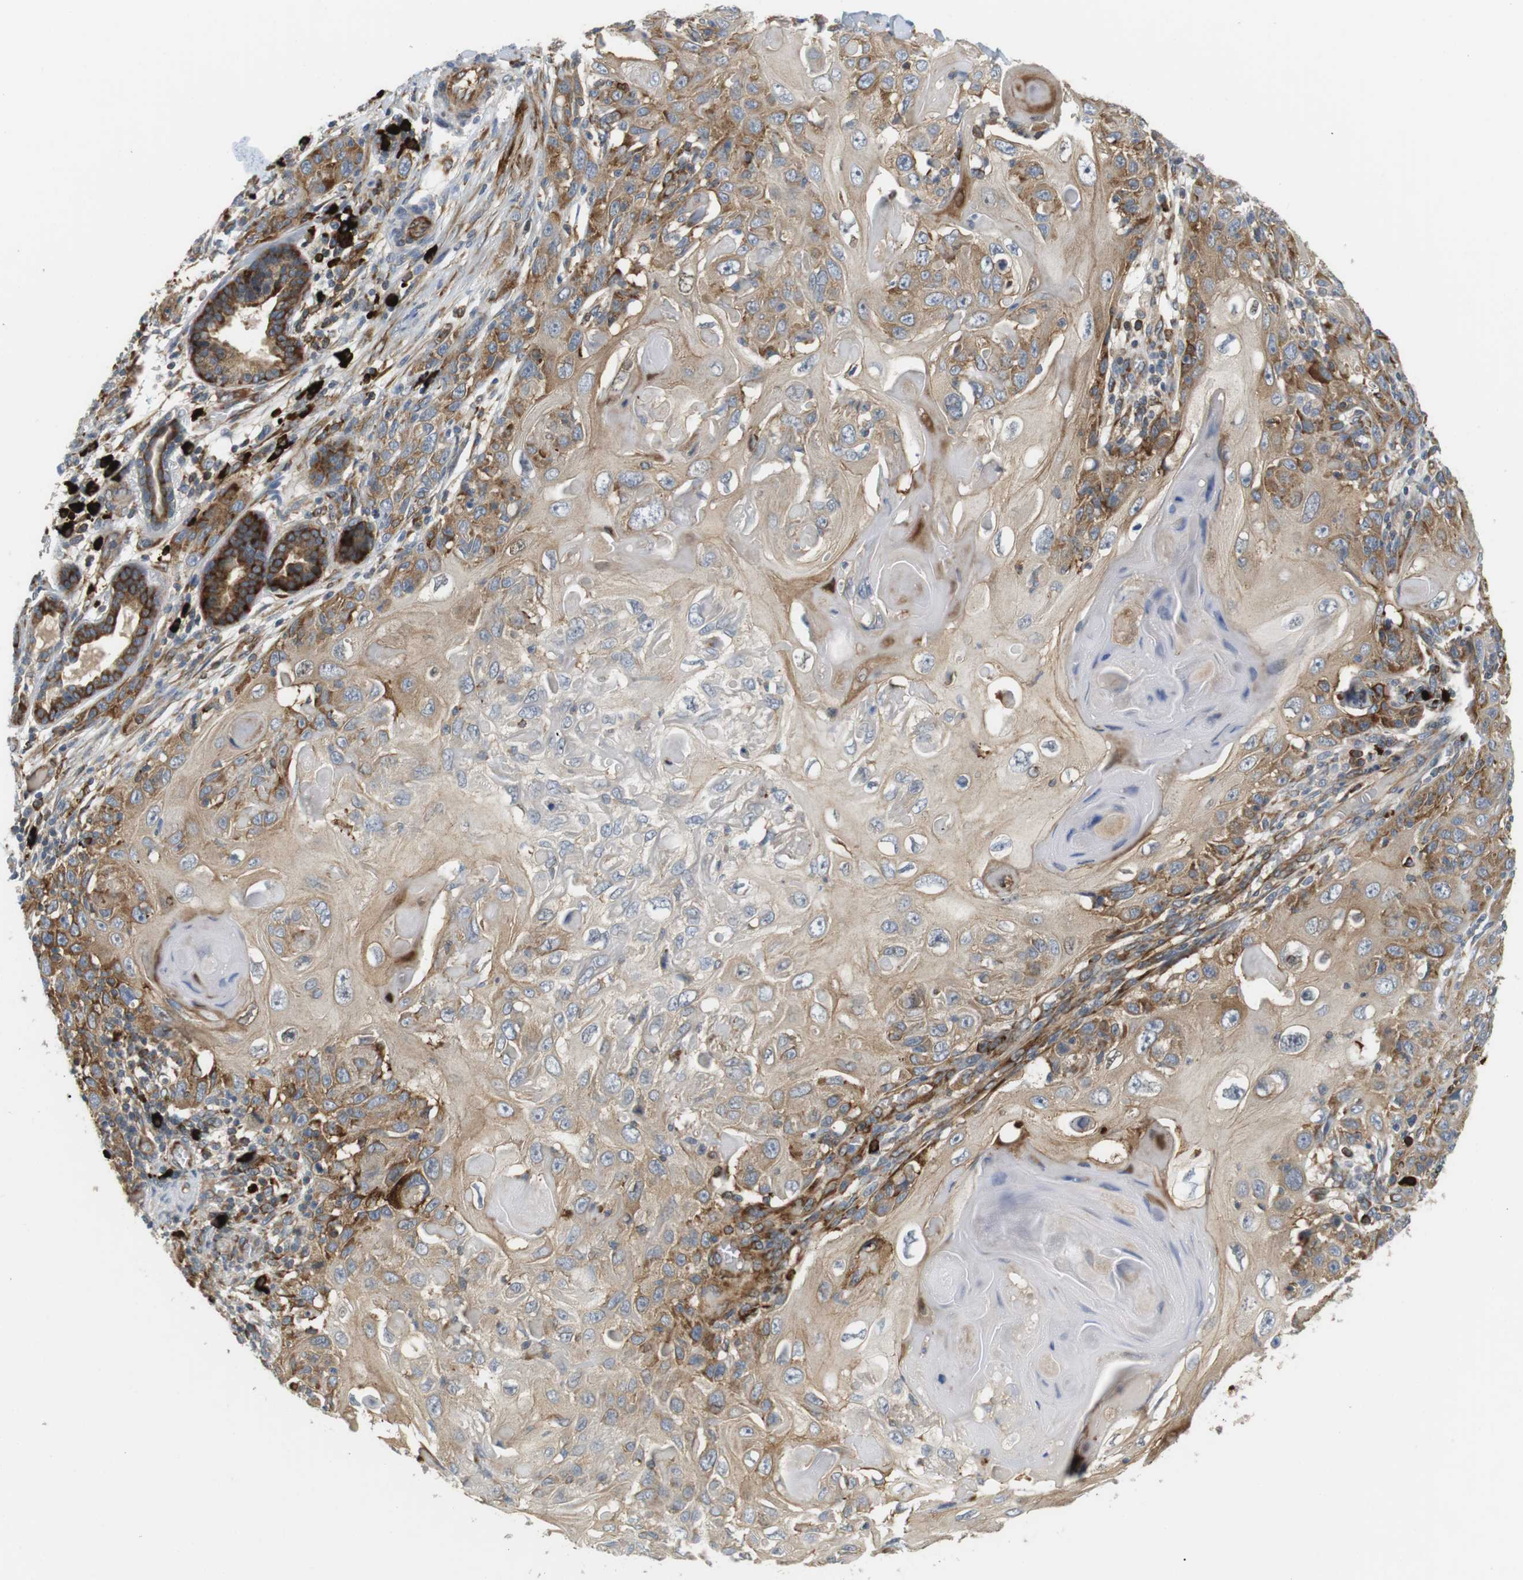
{"staining": {"intensity": "moderate", "quantity": ">75%", "location": "cytoplasmic/membranous"}, "tissue": "skin cancer", "cell_type": "Tumor cells", "image_type": "cancer", "snomed": [{"axis": "morphology", "description": "Squamous cell carcinoma, NOS"}, {"axis": "topography", "description": "Skin"}], "caption": "Approximately >75% of tumor cells in skin cancer show moderate cytoplasmic/membranous protein expression as visualized by brown immunohistochemical staining.", "gene": "TMEM200A", "patient": {"sex": "female", "age": 88}}